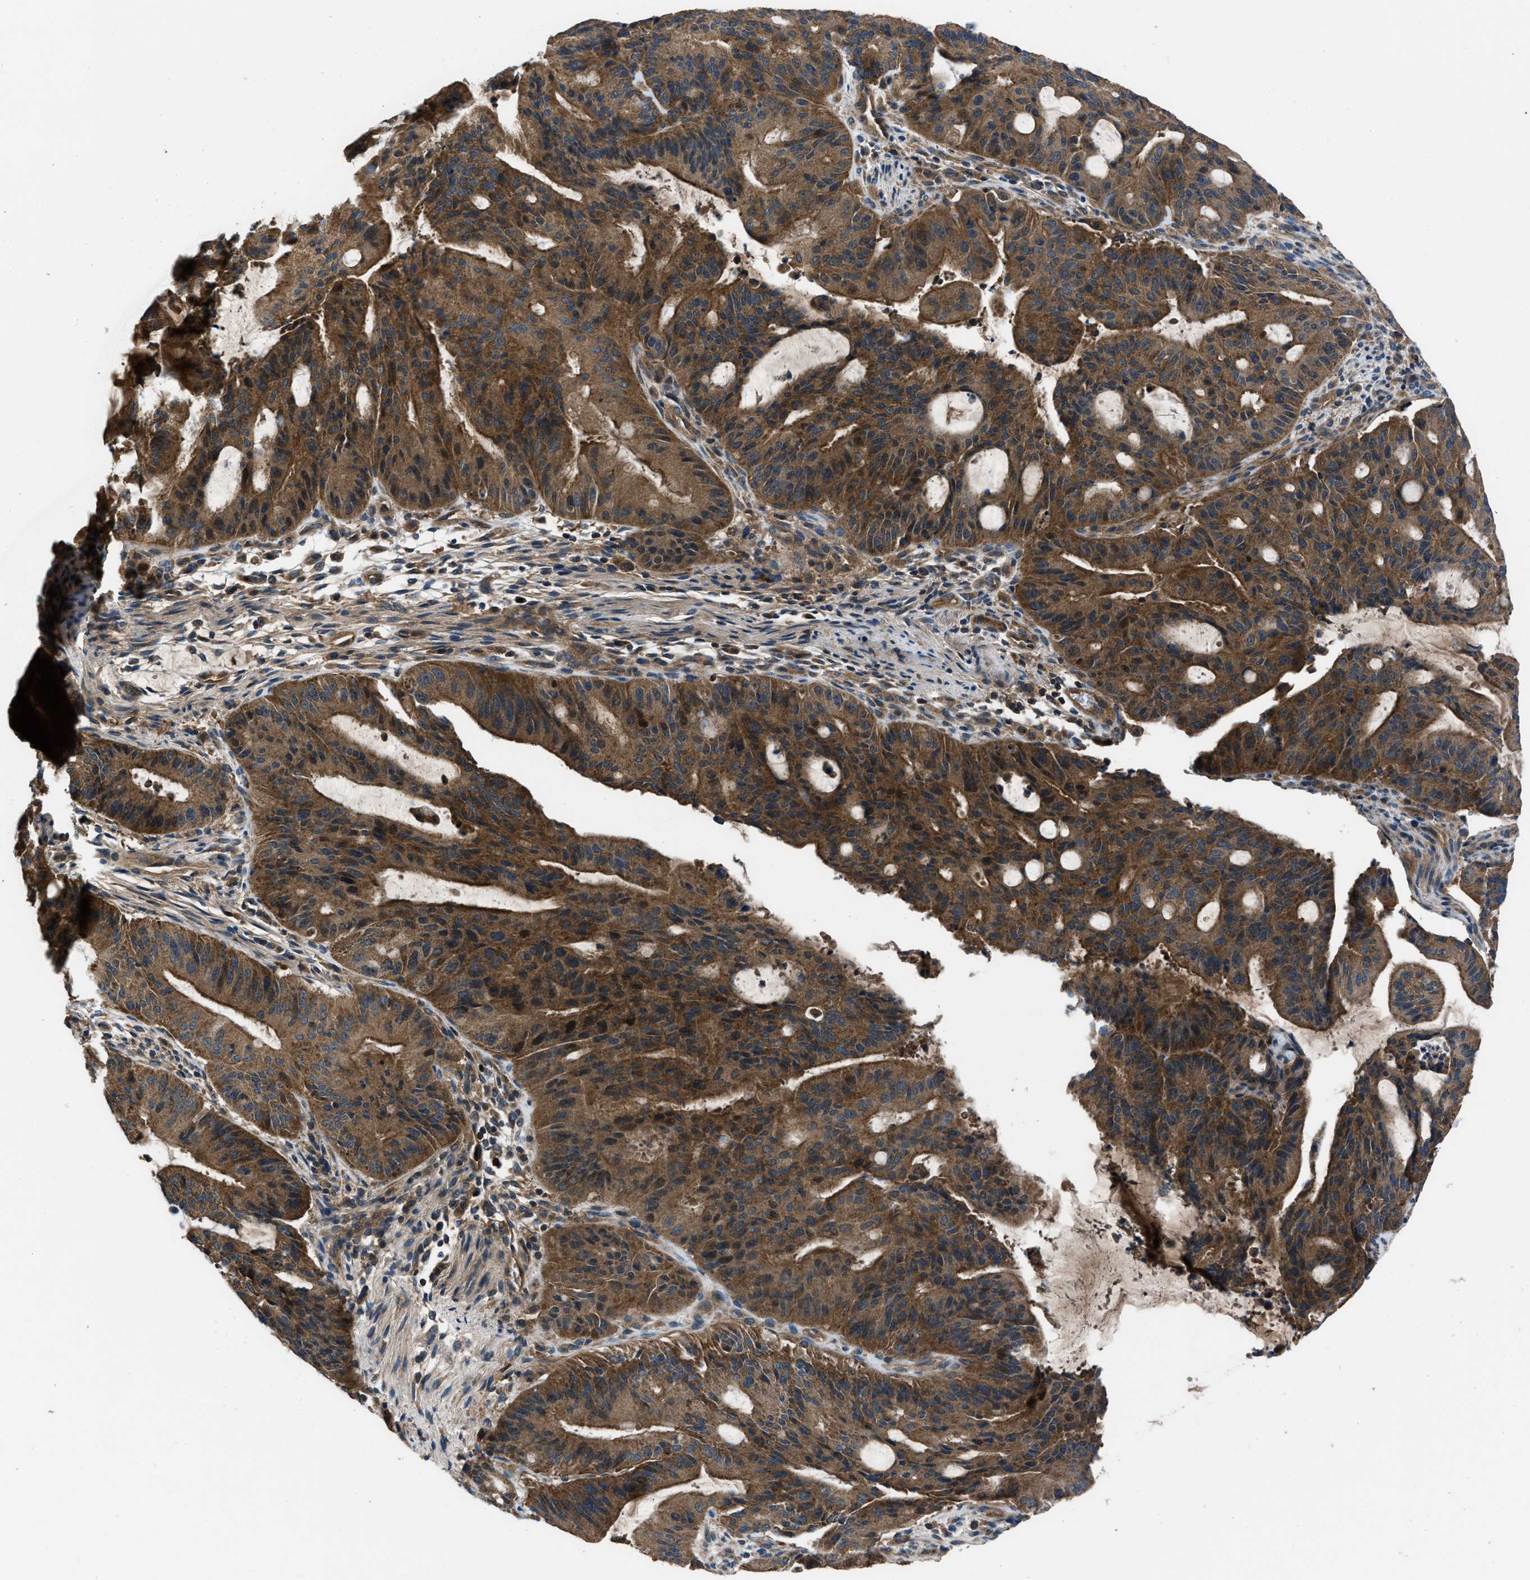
{"staining": {"intensity": "strong", "quantity": ">75%", "location": "cytoplasmic/membranous"}, "tissue": "liver cancer", "cell_type": "Tumor cells", "image_type": "cancer", "snomed": [{"axis": "morphology", "description": "Normal tissue, NOS"}, {"axis": "morphology", "description": "Cholangiocarcinoma"}, {"axis": "topography", "description": "Liver"}, {"axis": "topography", "description": "Peripheral nerve tissue"}], "caption": "High-power microscopy captured an immunohistochemistry histopathology image of liver cholangiocarcinoma, revealing strong cytoplasmic/membranous positivity in approximately >75% of tumor cells.", "gene": "USP25", "patient": {"sex": "female", "age": 73}}